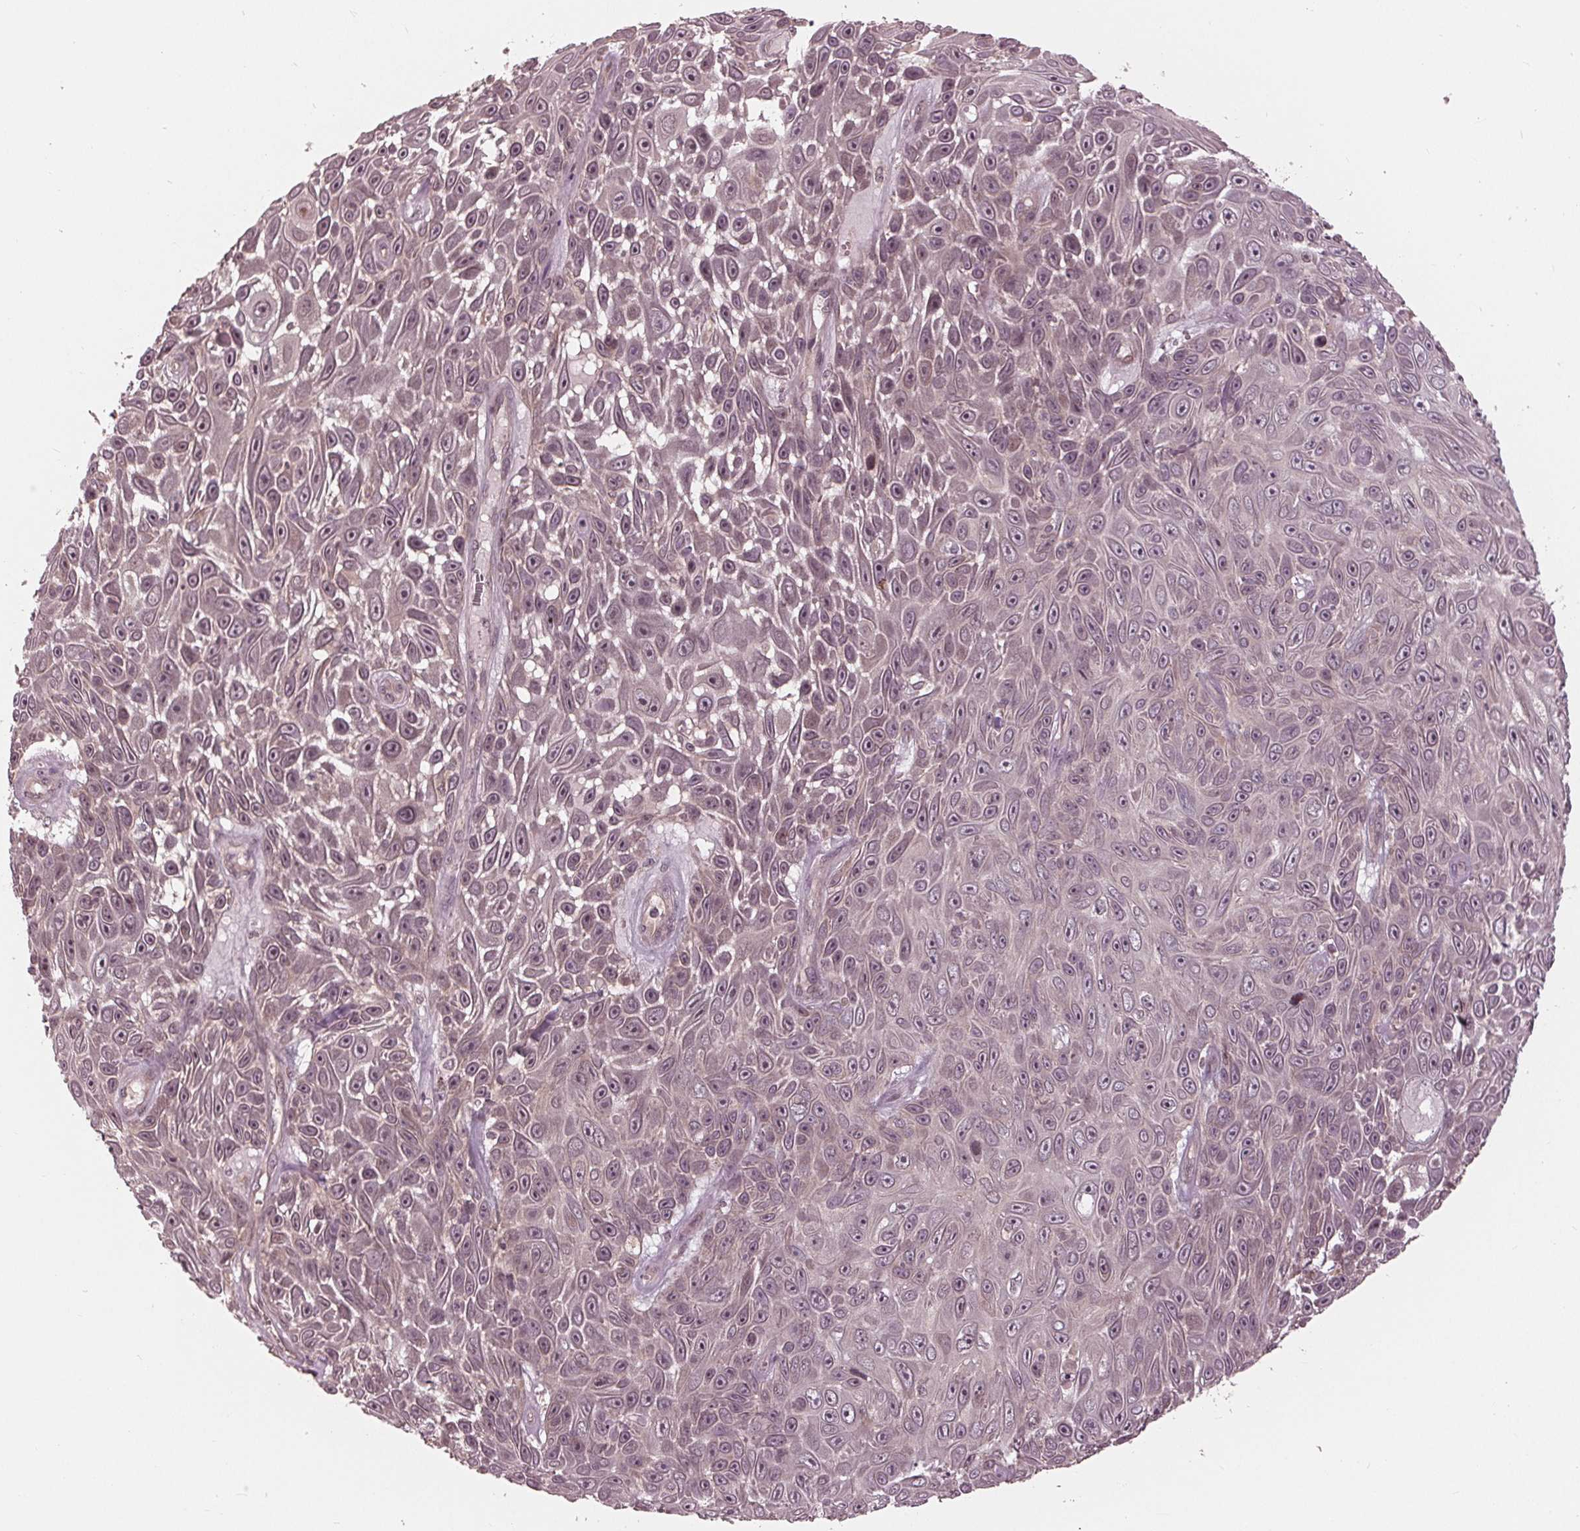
{"staining": {"intensity": "weak", "quantity": "25%-75%", "location": "cytoplasmic/membranous,nuclear"}, "tissue": "skin cancer", "cell_type": "Tumor cells", "image_type": "cancer", "snomed": [{"axis": "morphology", "description": "Squamous cell carcinoma, NOS"}, {"axis": "topography", "description": "Skin"}], "caption": "The micrograph exhibits a brown stain indicating the presence of a protein in the cytoplasmic/membranous and nuclear of tumor cells in squamous cell carcinoma (skin).", "gene": "ZNF471", "patient": {"sex": "male", "age": 82}}